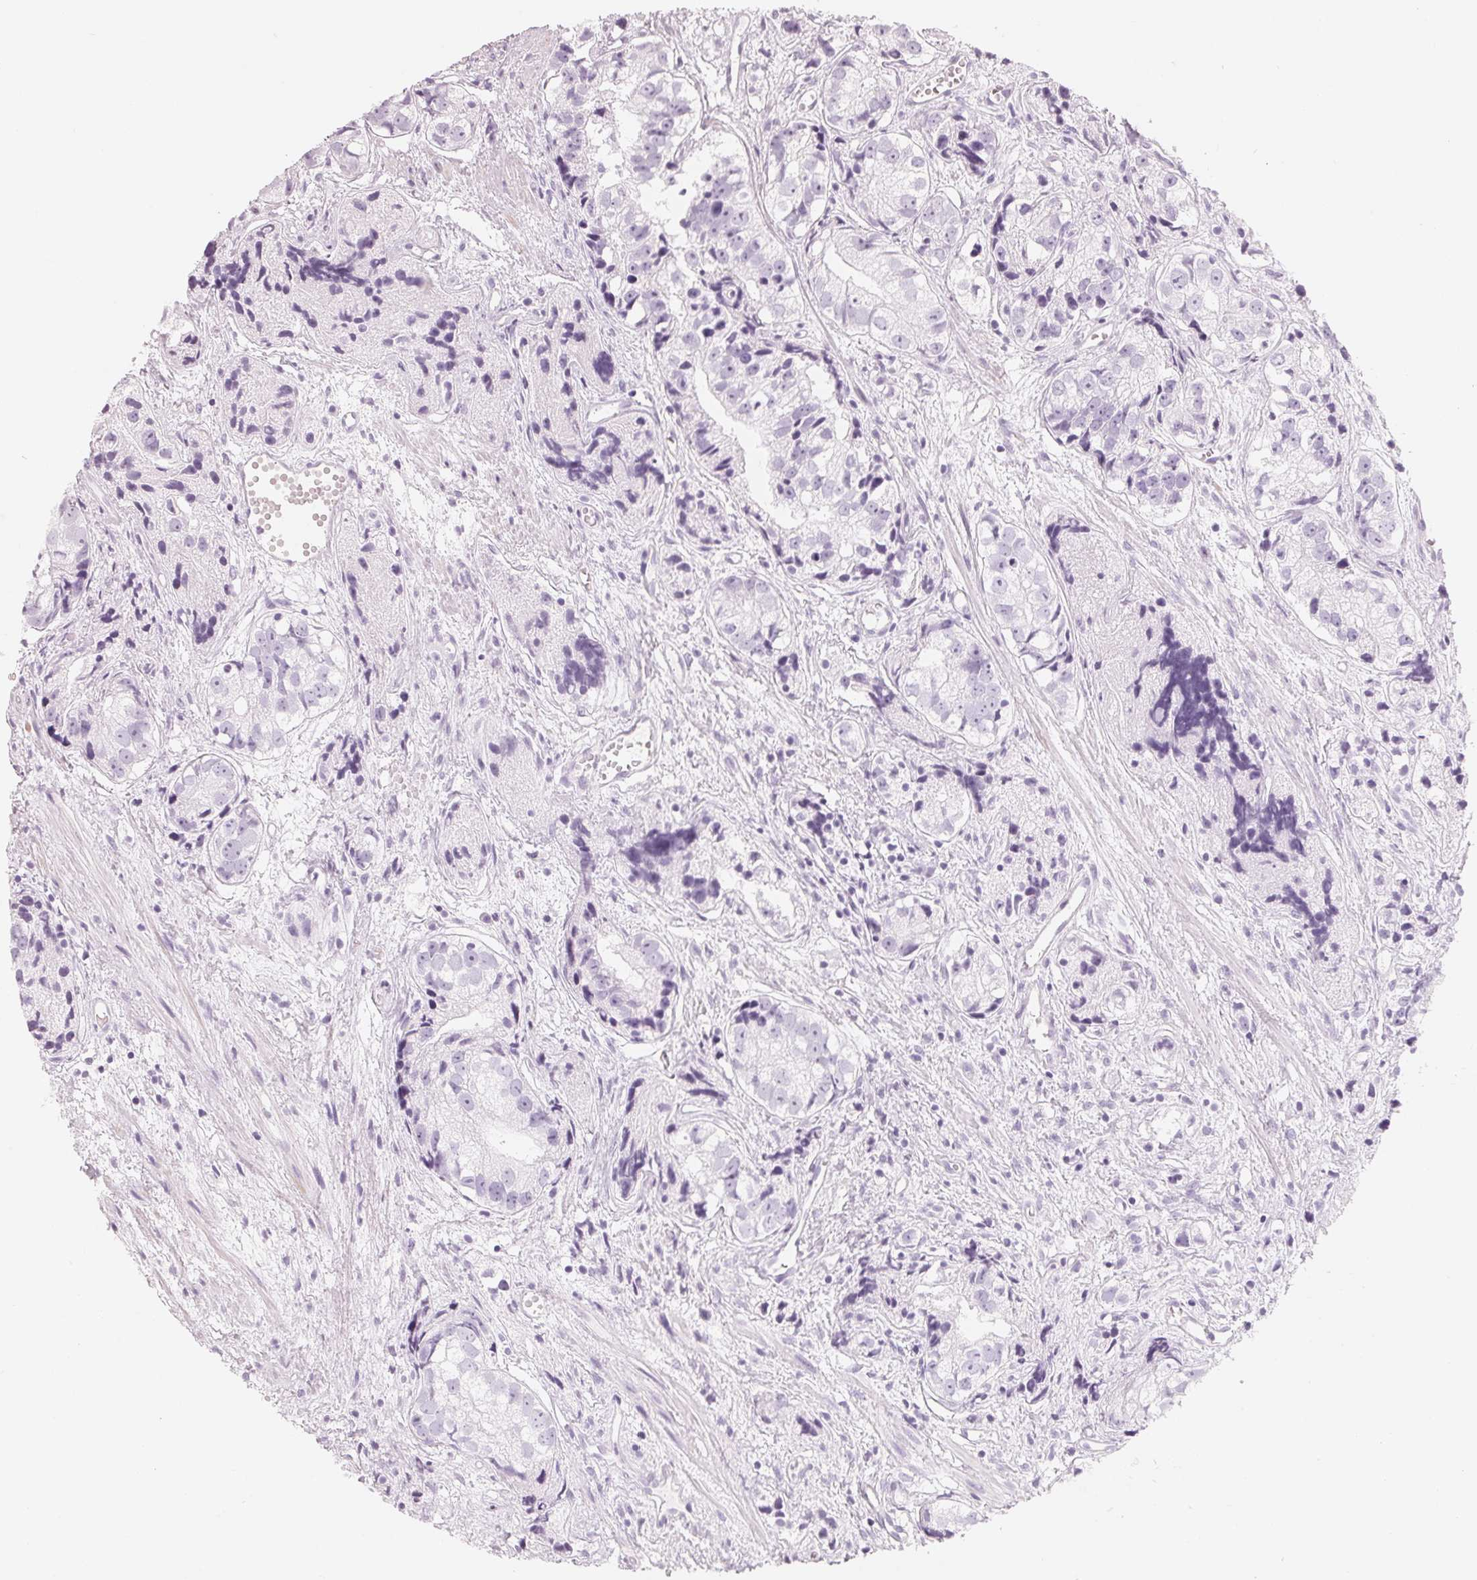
{"staining": {"intensity": "negative", "quantity": "none", "location": "none"}, "tissue": "prostate cancer", "cell_type": "Tumor cells", "image_type": "cancer", "snomed": [{"axis": "morphology", "description": "Adenocarcinoma, High grade"}, {"axis": "topography", "description": "Prostate"}], "caption": "Immunohistochemical staining of prostate cancer (high-grade adenocarcinoma) shows no significant positivity in tumor cells. (Brightfield microscopy of DAB immunohistochemistry (IHC) at high magnification).", "gene": "CFHR2", "patient": {"sex": "male", "age": 68}}